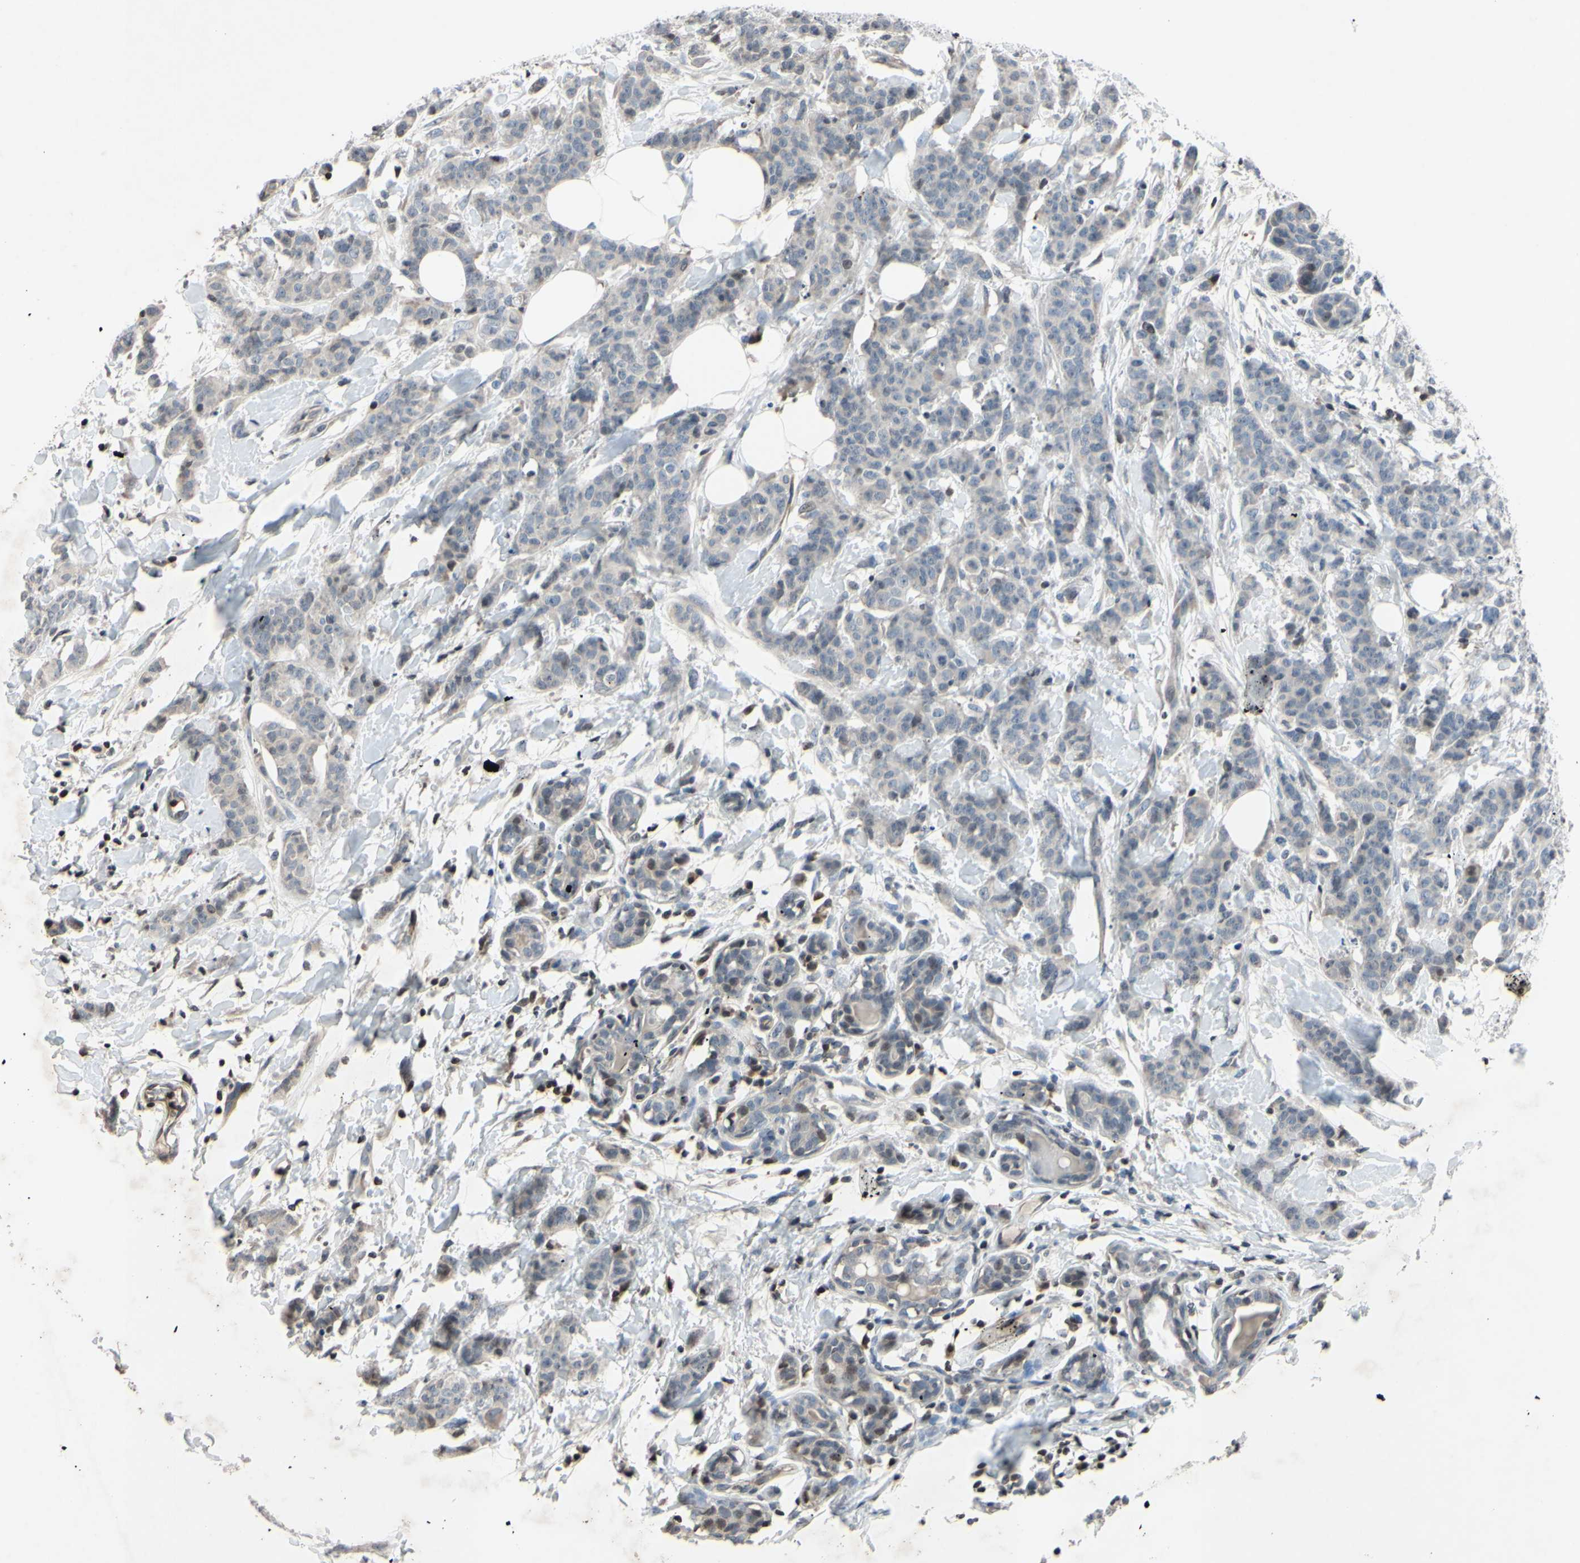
{"staining": {"intensity": "negative", "quantity": "none", "location": "none"}, "tissue": "breast cancer", "cell_type": "Tumor cells", "image_type": "cancer", "snomed": [{"axis": "morphology", "description": "Normal tissue, NOS"}, {"axis": "morphology", "description": "Duct carcinoma"}, {"axis": "topography", "description": "Breast"}], "caption": "Breast cancer stained for a protein using IHC shows no staining tumor cells.", "gene": "ARG1", "patient": {"sex": "female", "age": 40}}